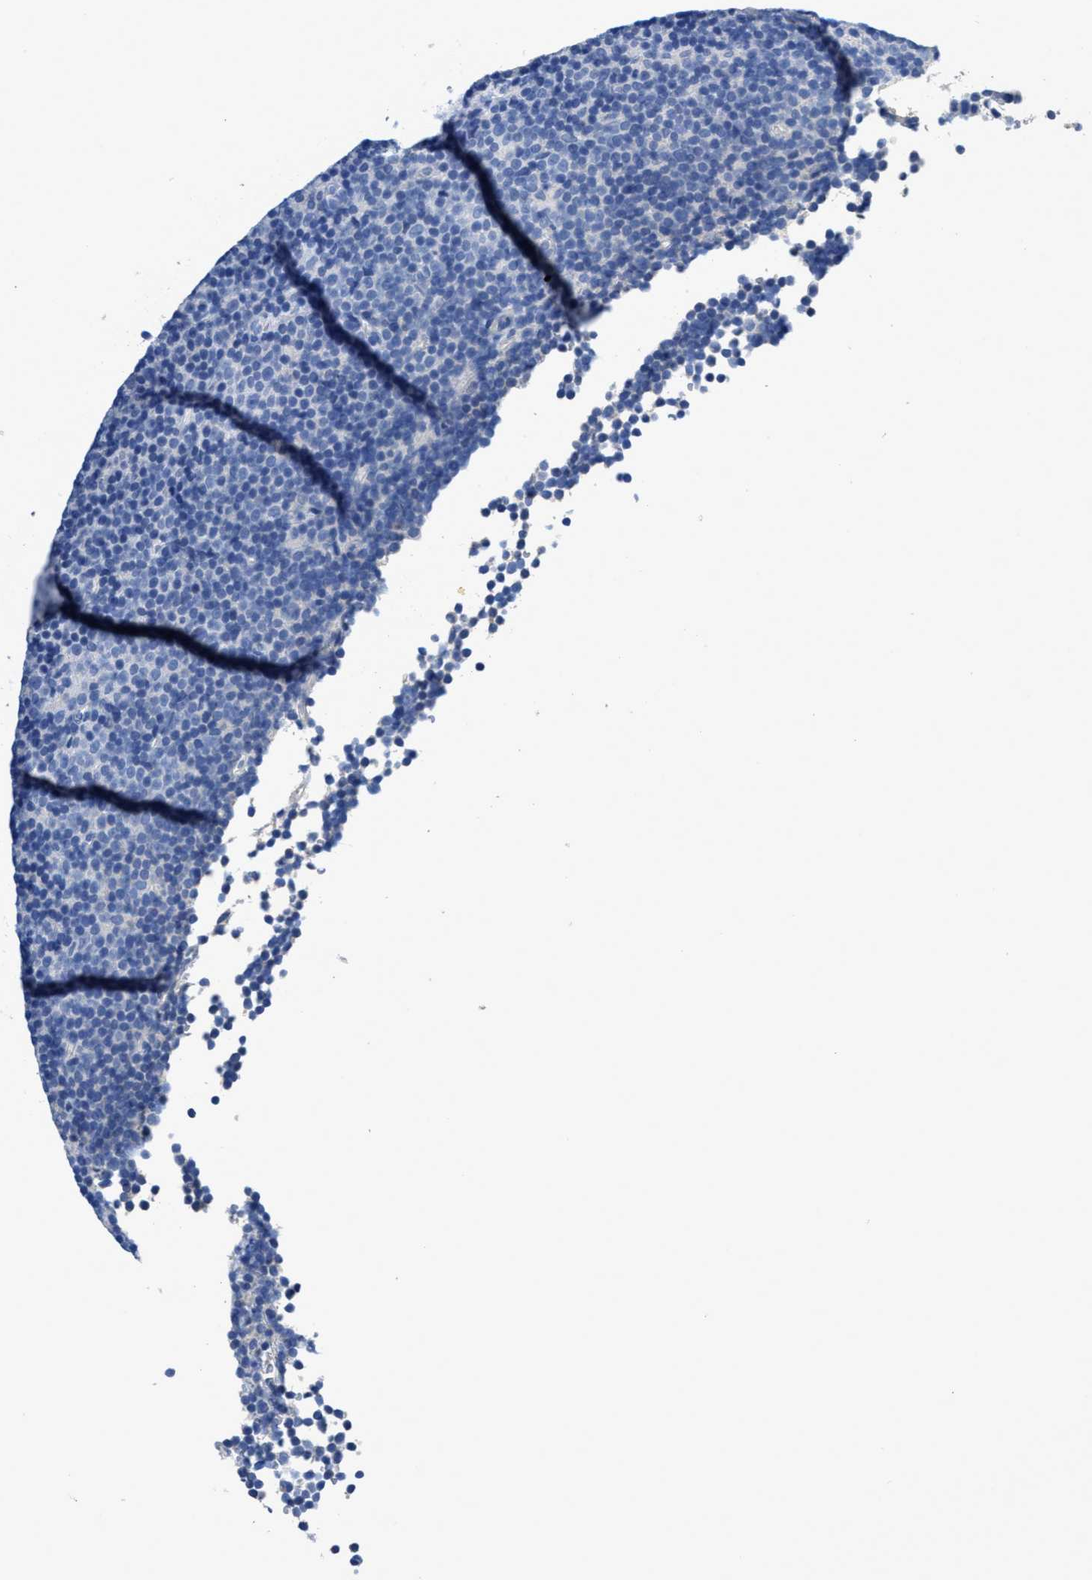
{"staining": {"intensity": "negative", "quantity": "none", "location": "none"}, "tissue": "lymphoma", "cell_type": "Tumor cells", "image_type": "cancer", "snomed": [{"axis": "morphology", "description": "Malignant lymphoma, non-Hodgkin's type, Low grade"}, {"axis": "topography", "description": "Lymph node"}], "caption": "DAB (3,3'-diaminobenzidine) immunohistochemical staining of lymphoma exhibits no significant staining in tumor cells.", "gene": "CA9", "patient": {"sex": "female", "age": 67}}